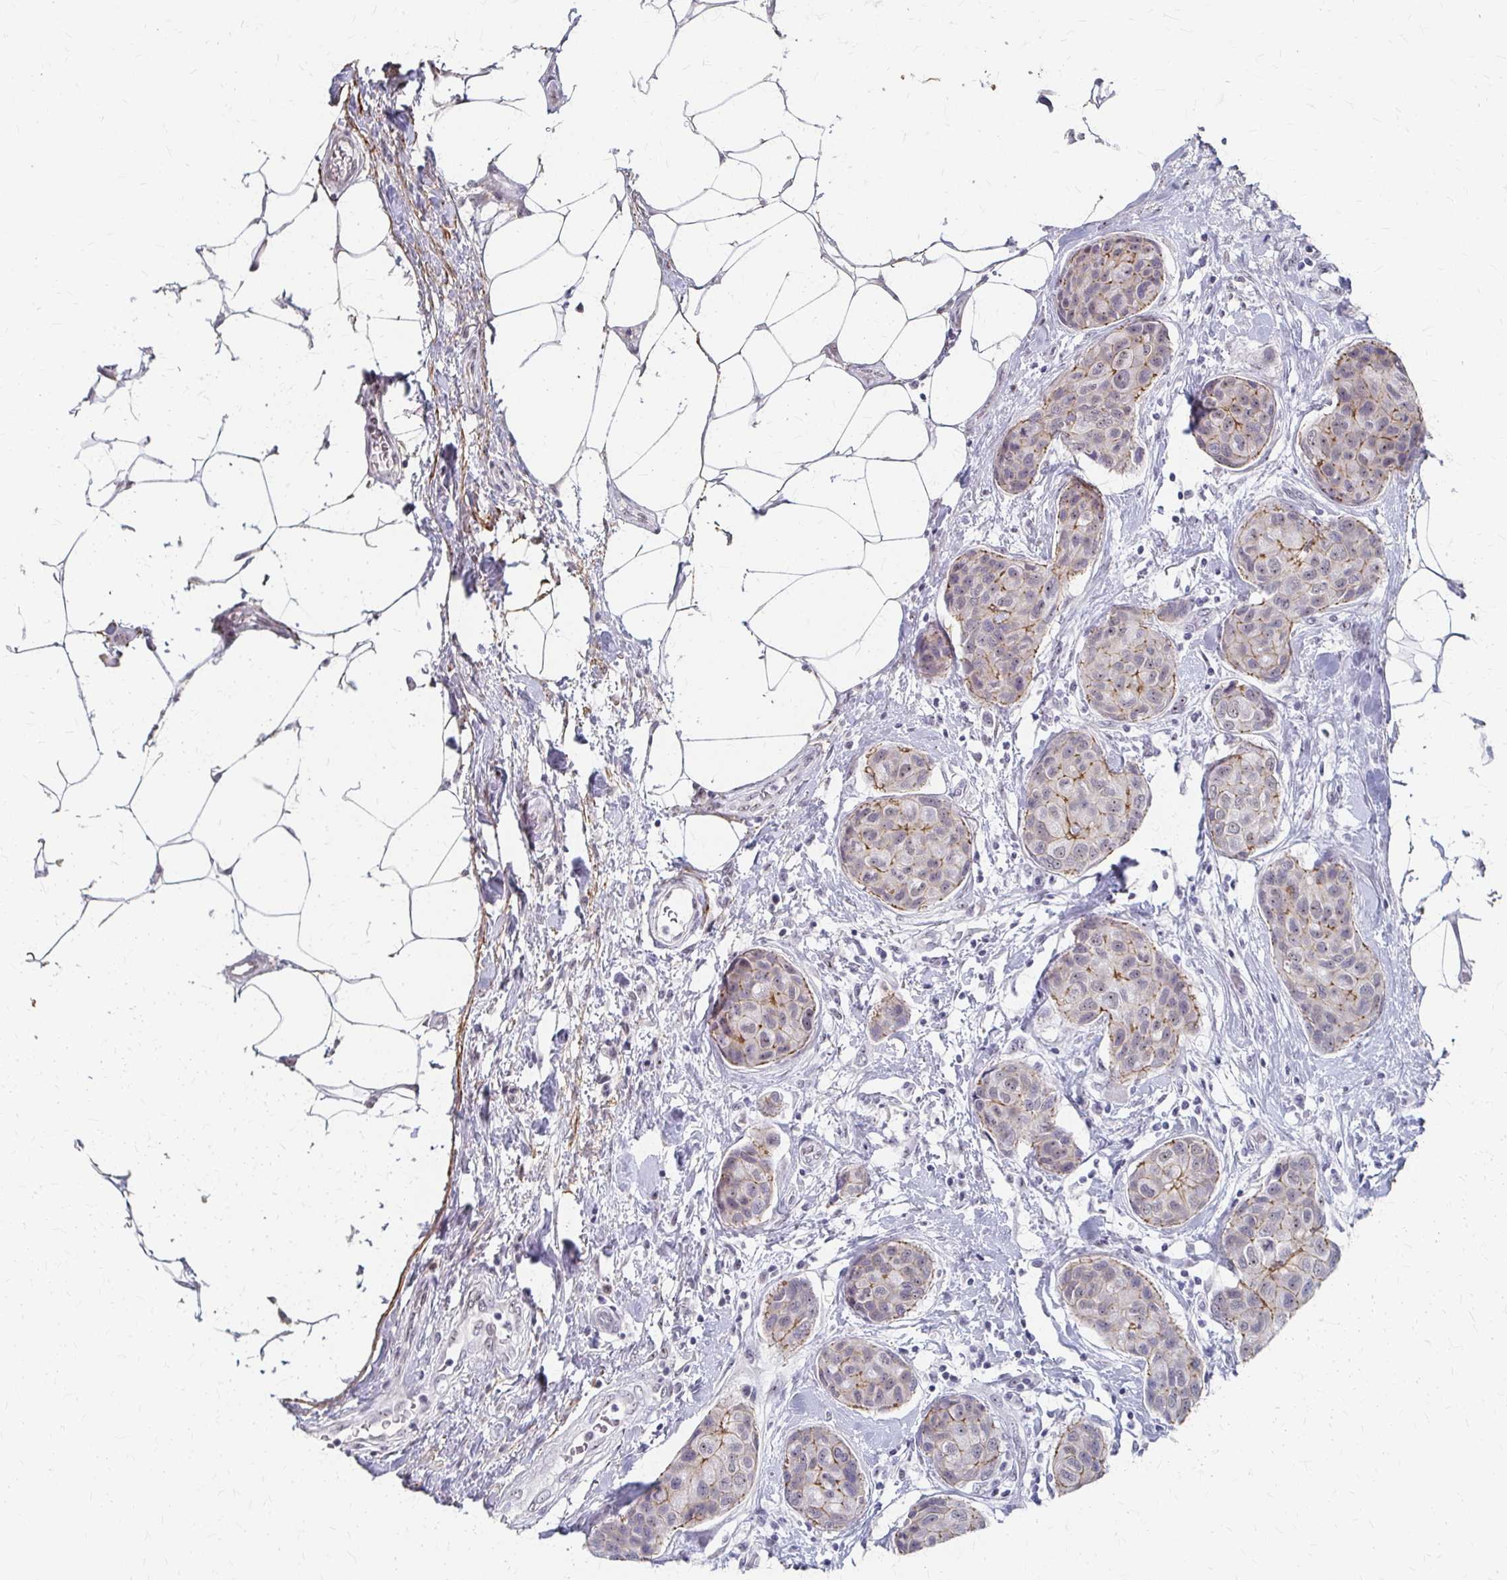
{"staining": {"intensity": "moderate", "quantity": "25%-75%", "location": "cytoplasmic/membranous"}, "tissue": "breast cancer", "cell_type": "Tumor cells", "image_type": "cancer", "snomed": [{"axis": "morphology", "description": "Duct carcinoma"}, {"axis": "topography", "description": "Breast"}], "caption": "Brown immunohistochemical staining in breast cancer displays moderate cytoplasmic/membranous positivity in approximately 25%-75% of tumor cells.", "gene": "PES1", "patient": {"sex": "female", "age": 80}}